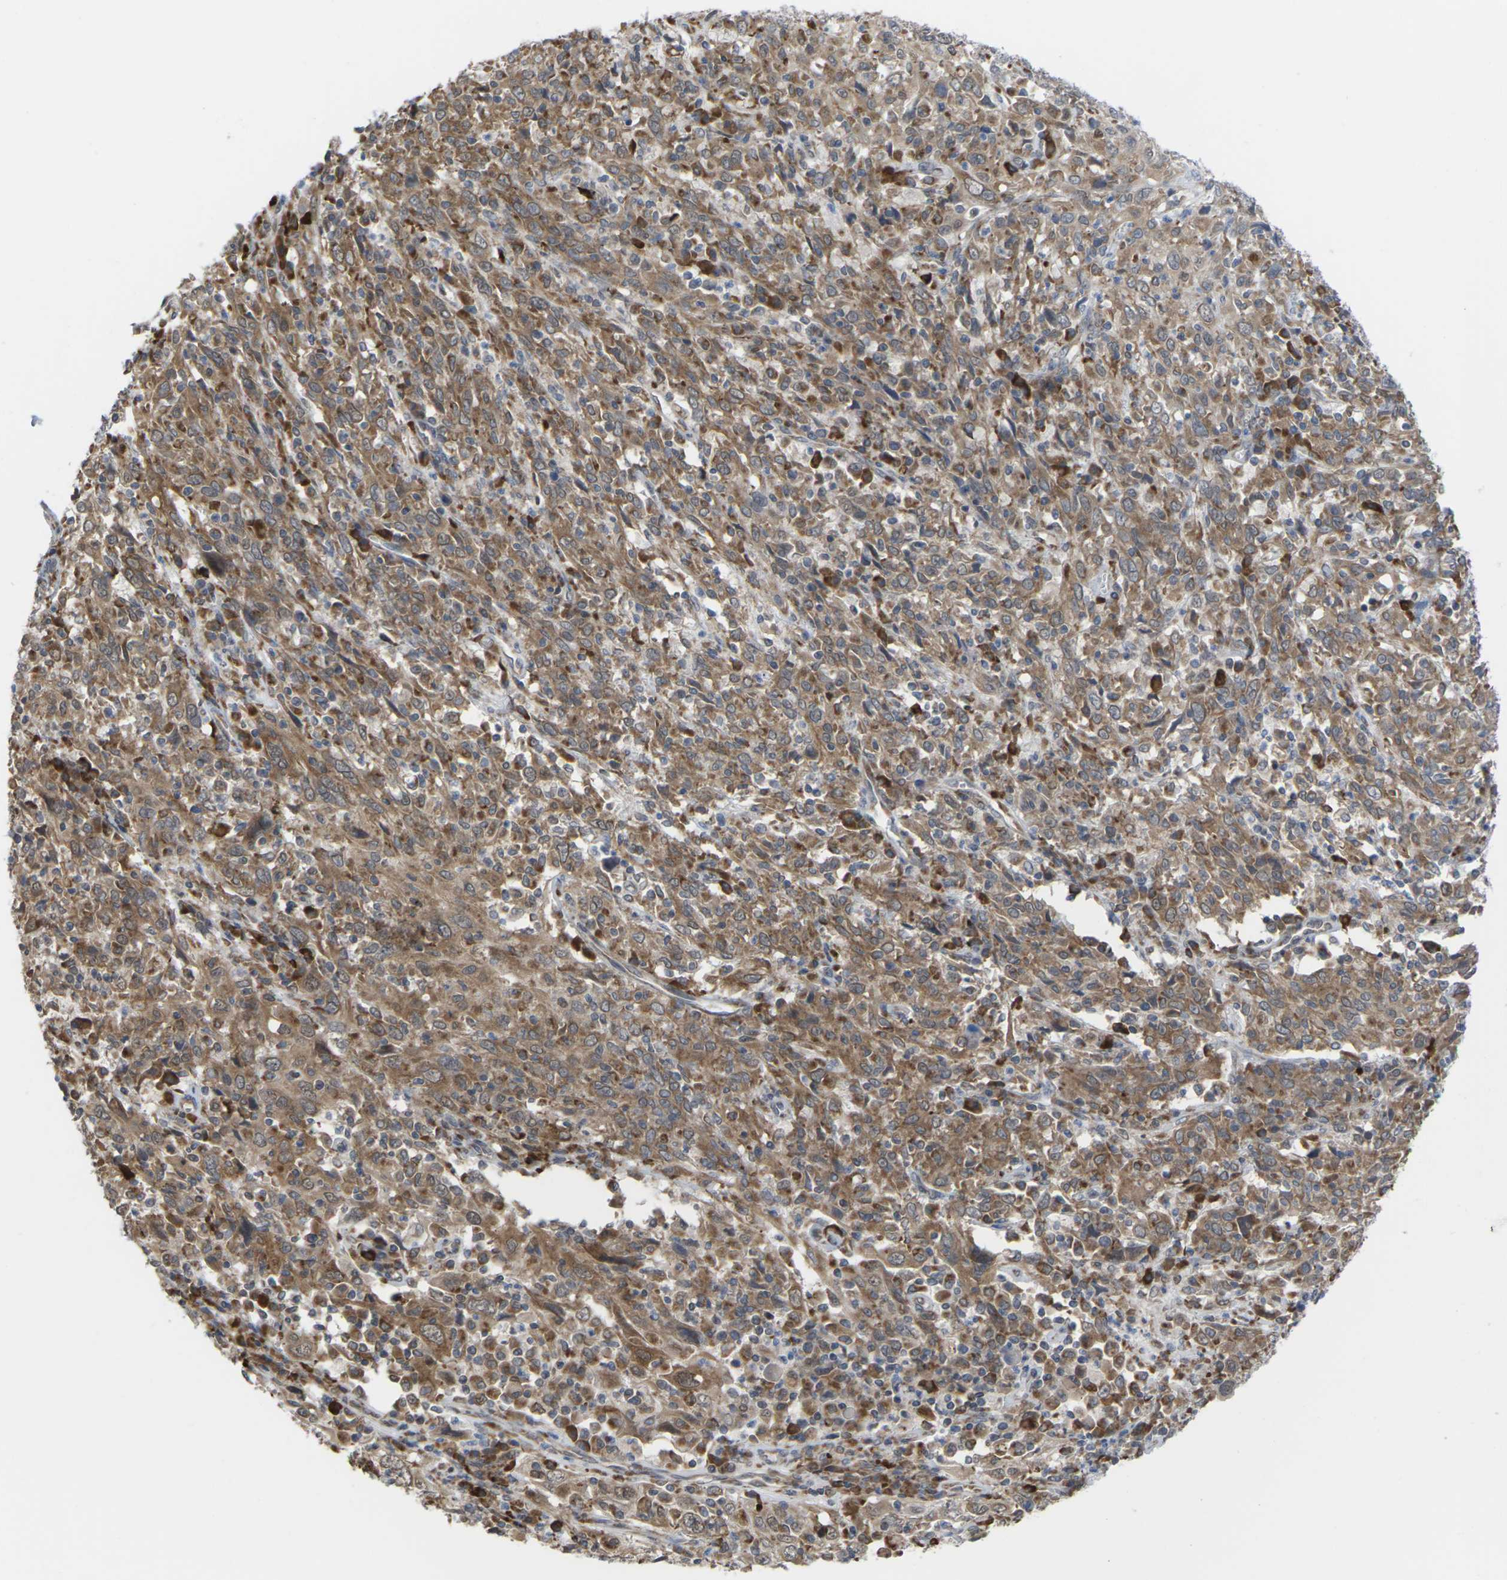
{"staining": {"intensity": "moderate", "quantity": ">75%", "location": "cytoplasmic/membranous"}, "tissue": "cervical cancer", "cell_type": "Tumor cells", "image_type": "cancer", "snomed": [{"axis": "morphology", "description": "Squamous cell carcinoma, NOS"}, {"axis": "topography", "description": "Cervix"}], "caption": "A photomicrograph showing moderate cytoplasmic/membranous positivity in about >75% of tumor cells in cervical cancer (squamous cell carcinoma), as visualized by brown immunohistochemical staining.", "gene": "PDZK1IP1", "patient": {"sex": "female", "age": 46}}